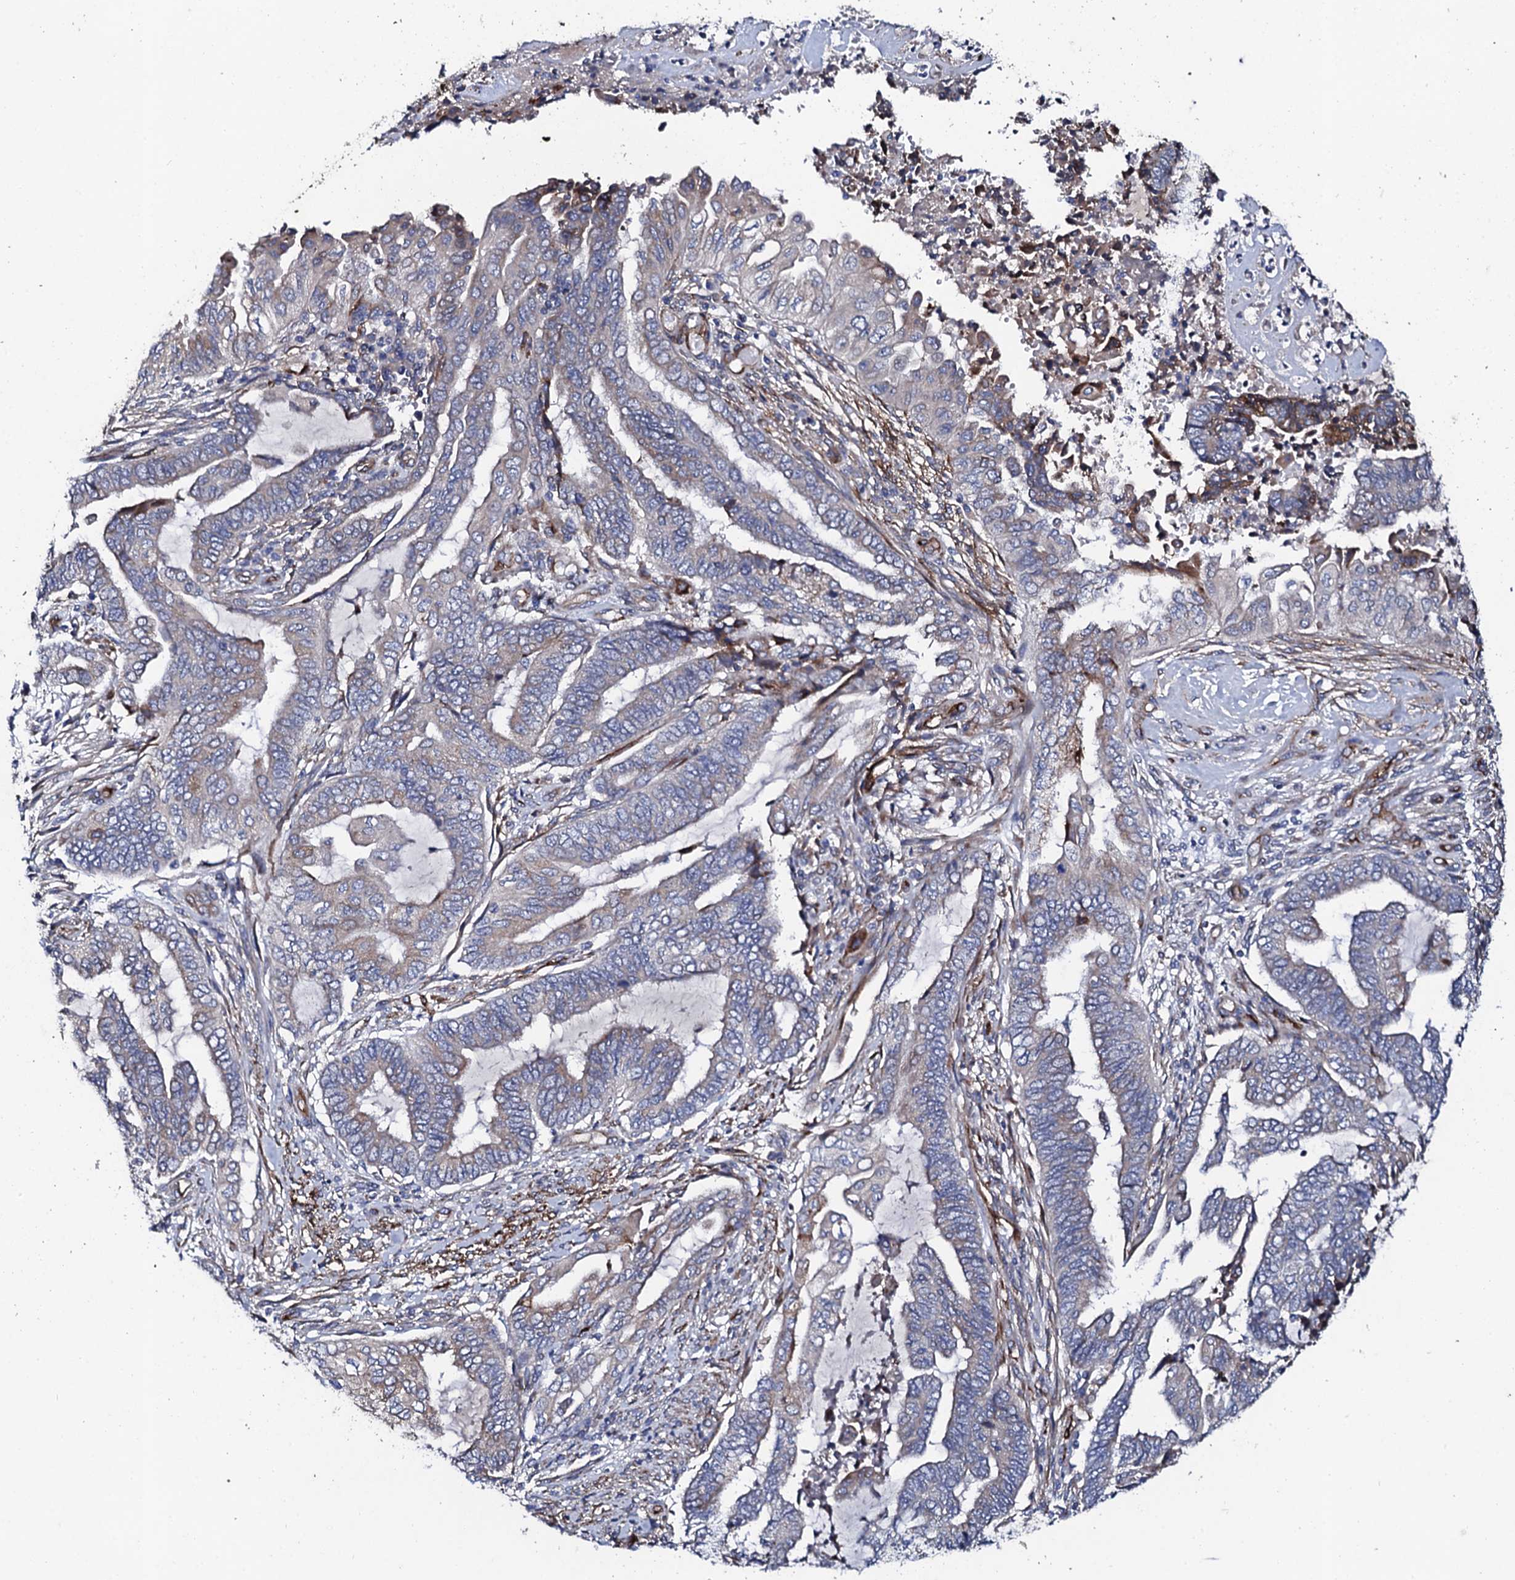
{"staining": {"intensity": "weak", "quantity": "<25%", "location": "cytoplasmic/membranous"}, "tissue": "endometrial cancer", "cell_type": "Tumor cells", "image_type": "cancer", "snomed": [{"axis": "morphology", "description": "Adenocarcinoma, NOS"}, {"axis": "topography", "description": "Uterus"}, {"axis": "topography", "description": "Endometrium"}], "caption": "Adenocarcinoma (endometrial) stained for a protein using immunohistochemistry (IHC) shows no positivity tumor cells.", "gene": "DBX1", "patient": {"sex": "female", "age": 70}}